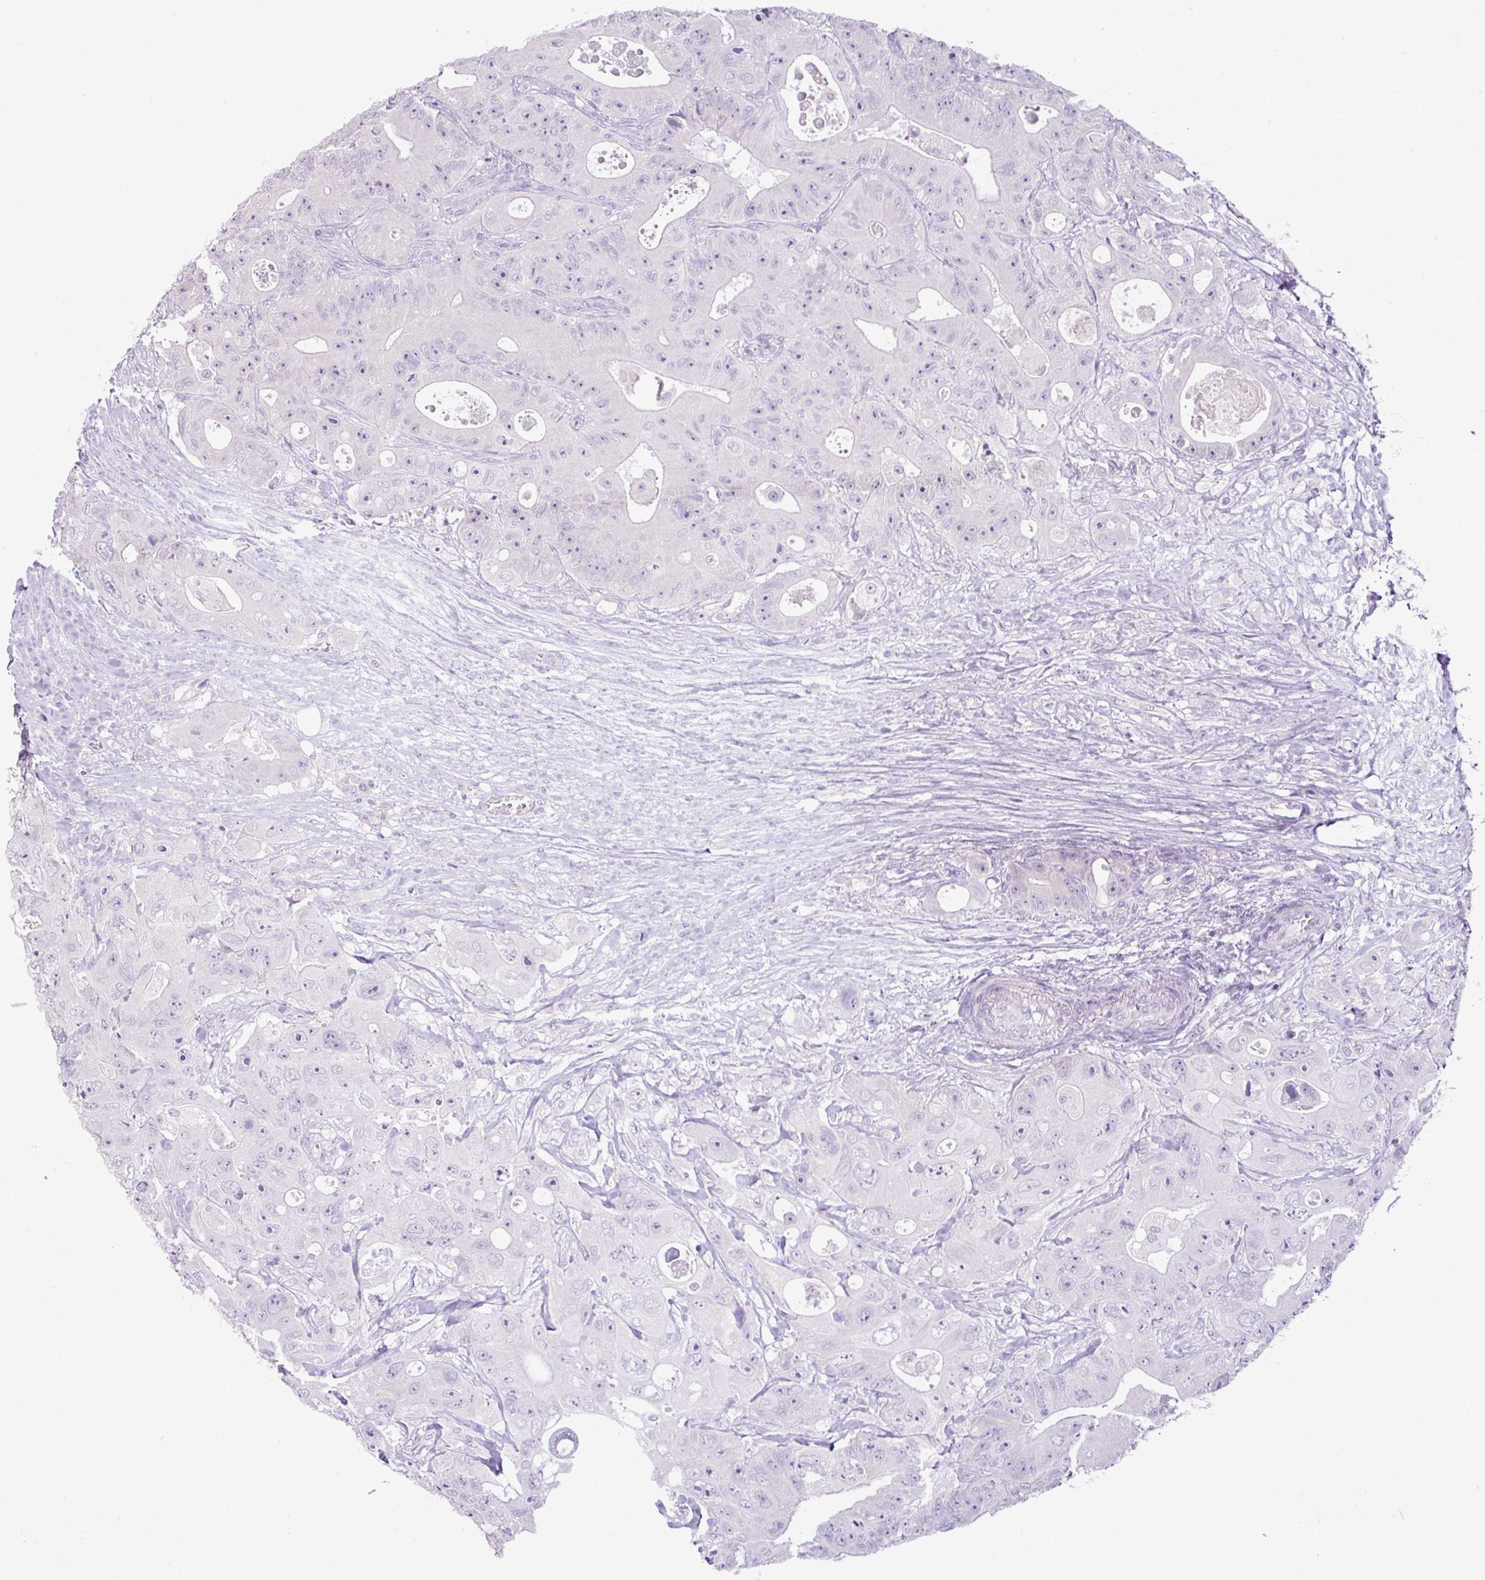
{"staining": {"intensity": "negative", "quantity": "none", "location": "none"}, "tissue": "colorectal cancer", "cell_type": "Tumor cells", "image_type": "cancer", "snomed": [{"axis": "morphology", "description": "Adenocarcinoma, NOS"}, {"axis": "topography", "description": "Colon"}], "caption": "A high-resolution photomicrograph shows IHC staining of colorectal cancer, which reveals no significant positivity in tumor cells.", "gene": "HTR3E", "patient": {"sex": "female", "age": 46}}